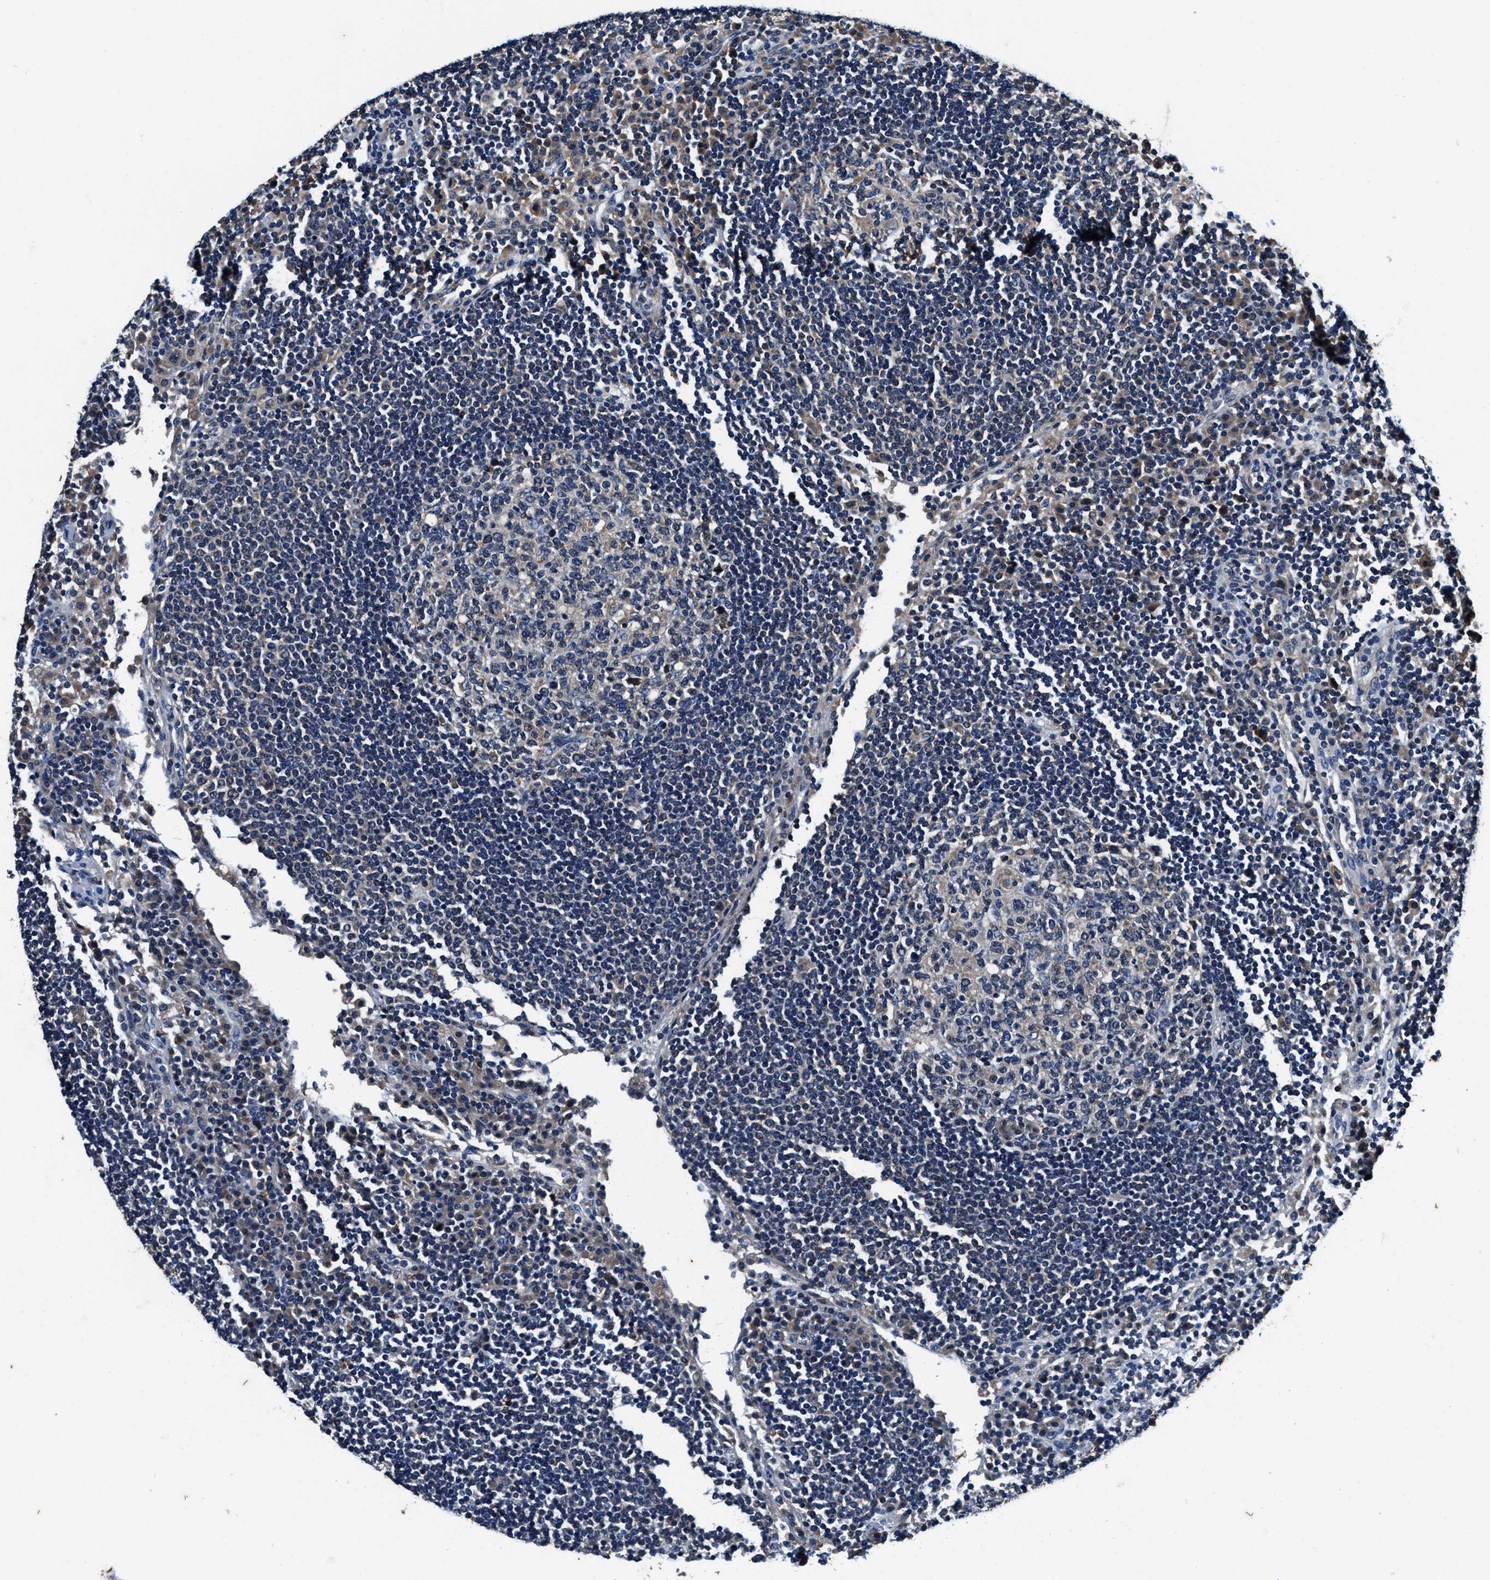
{"staining": {"intensity": "moderate", "quantity": "25%-75%", "location": "cytoplasmic/membranous"}, "tissue": "lymph node", "cell_type": "Germinal center cells", "image_type": "normal", "snomed": [{"axis": "morphology", "description": "Normal tissue, NOS"}, {"axis": "topography", "description": "Lymph node"}], "caption": "High-magnification brightfield microscopy of normal lymph node stained with DAB (brown) and counterstained with hematoxylin (blue). germinal center cells exhibit moderate cytoplasmic/membranous staining is appreciated in about25%-75% of cells.", "gene": "PI4KB", "patient": {"sex": "female", "age": 53}}